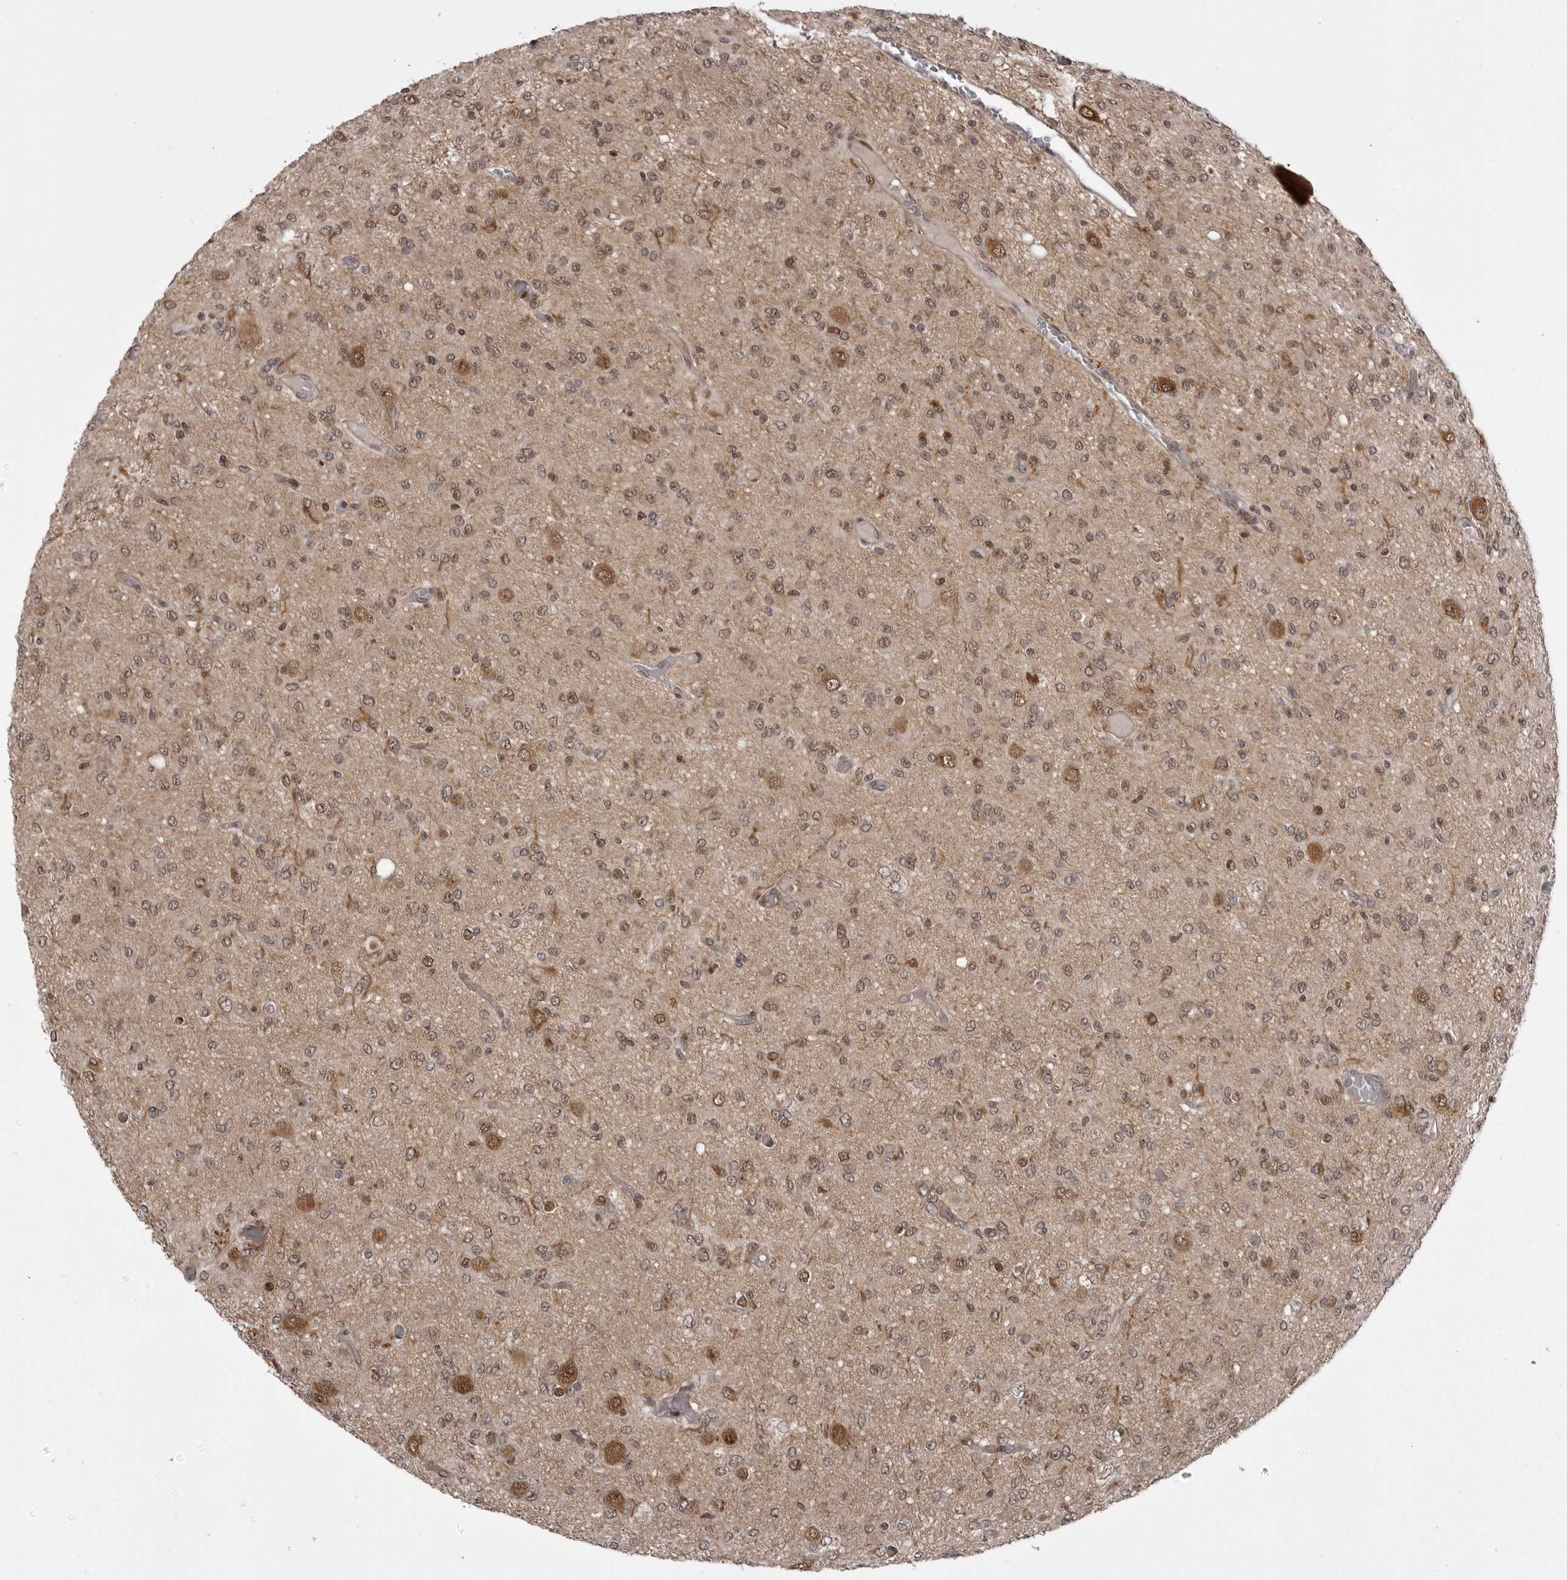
{"staining": {"intensity": "weak", "quantity": "25%-75%", "location": "nuclear"}, "tissue": "glioma", "cell_type": "Tumor cells", "image_type": "cancer", "snomed": [{"axis": "morphology", "description": "Glioma, malignant, High grade"}, {"axis": "topography", "description": "Brain"}], "caption": "IHC photomicrograph of human glioma stained for a protein (brown), which shows low levels of weak nuclear positivity in approximately 25%-75% of tumor cells.", "gene": "PTK2B", "patient": {"sex": "female", "age": 59}}